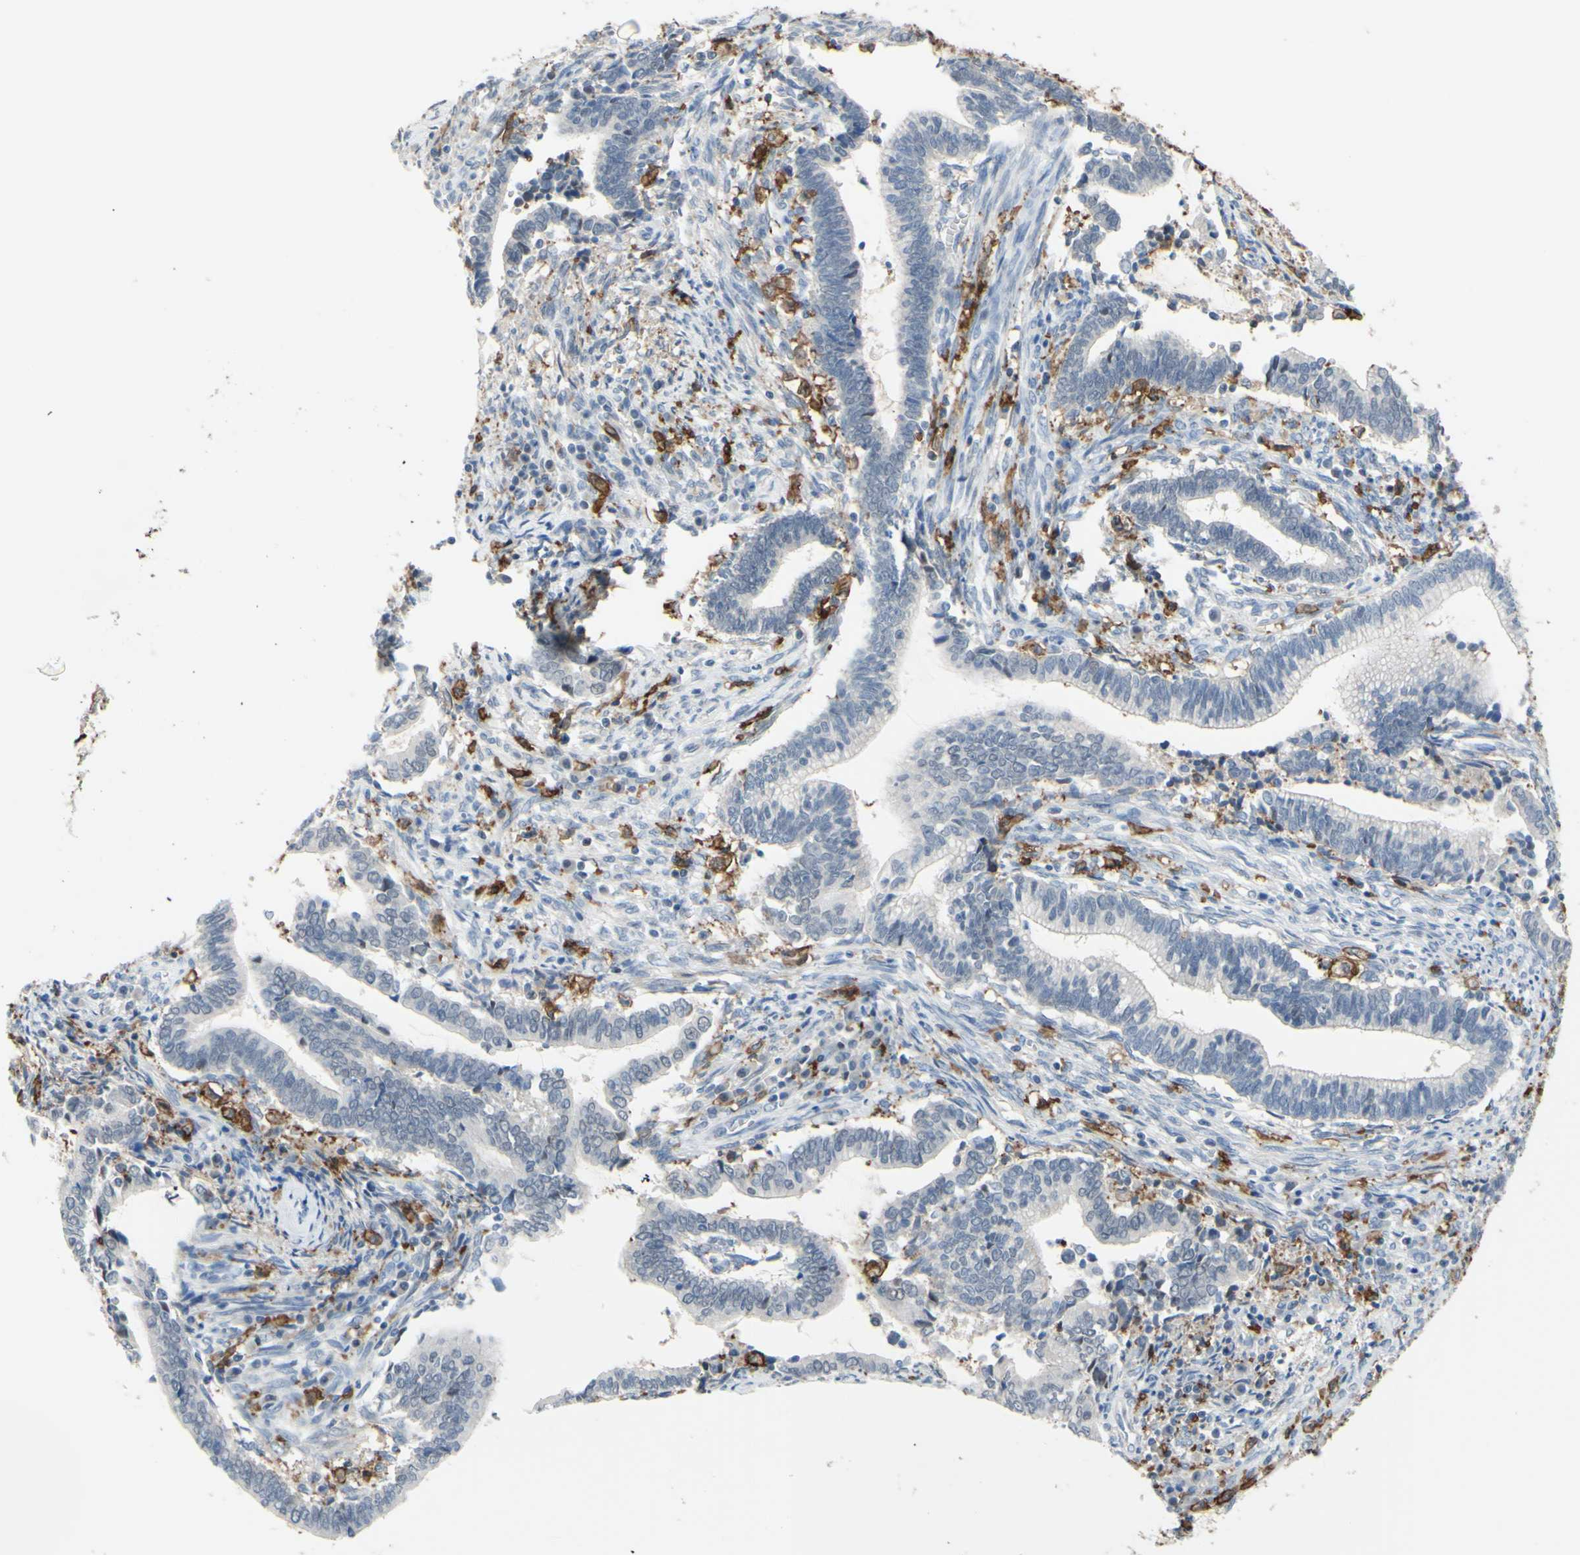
{"staining": {"intensity": "negative", "quantity": "none", "location": "none"}, "tissue": "cervical cancer", "cell_type": "Tumor cells", "image_type": "cancer", "snomed": [{"axis": "morphology", "description": "Adenocarcinoma, NOS"}, {"axis": "topography", "description": "Cervix"}], "caption": "Histopathology image shows no significant protein positivity in tumor cells of adenocarcinoma (cervical).", "gene": "FCGR2A", "patient": {"sex": "female", "age": 44}}